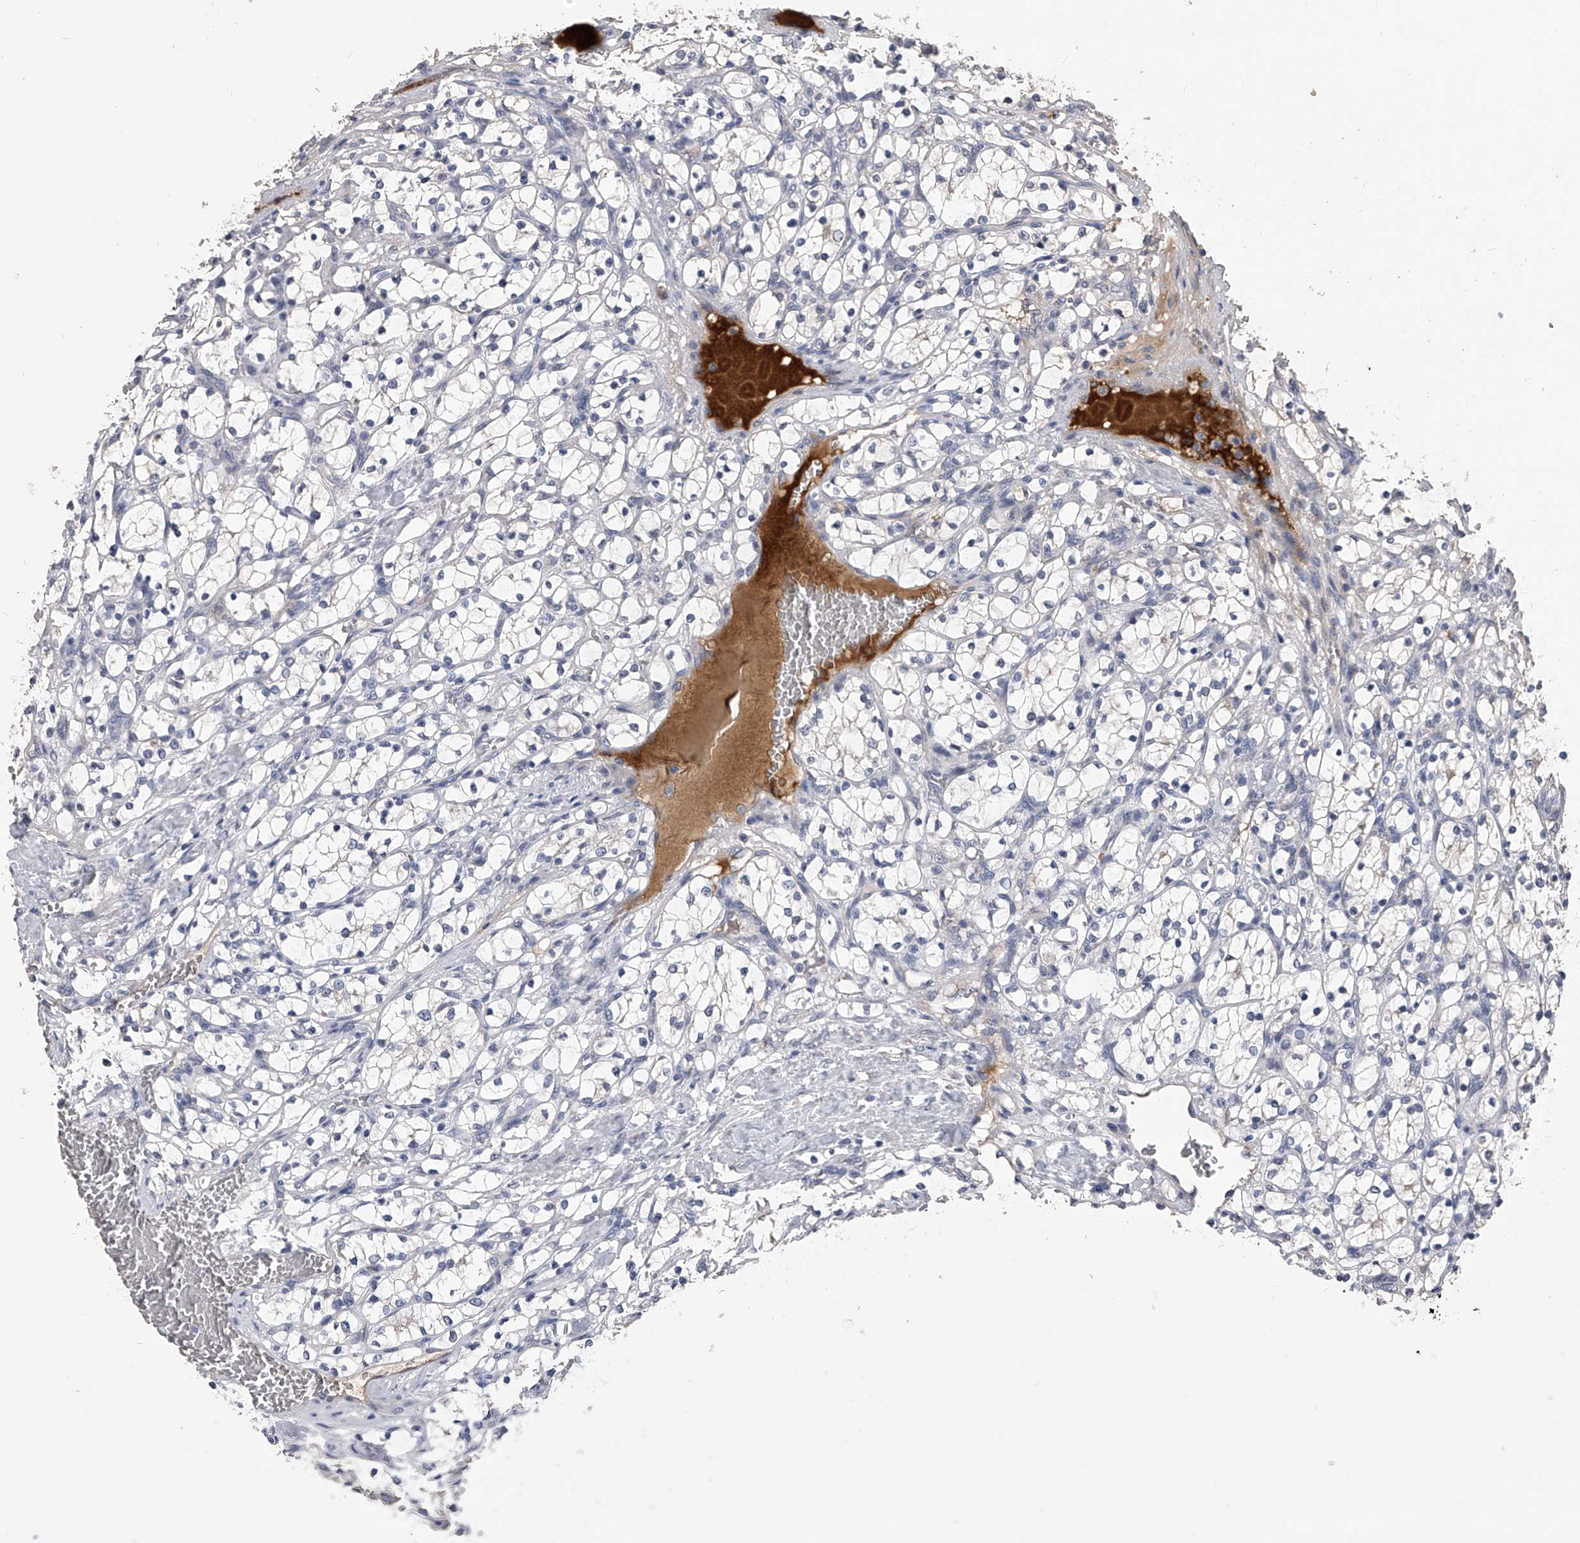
{"staining": {"intensity": "negative", "quantity": "none", "location": "none"}, "tissue": "renal cancer", "cell_type": "Tumor cells", "image_type": "cancer", "snomed": [{"axis": "morphology", "description": "Adenocarcinoma, NOS"}, {"axis": "topography", "description": "Kidney"}], "caption": "Immunohistochemistry (IHC) photomicrograph of renal cancer (adenocarcinoma) stained for a protein (brown), which reveals no expression in tumor cells.", "gene": "MDN1", "patient": {"sex": "female", "age": 69}}